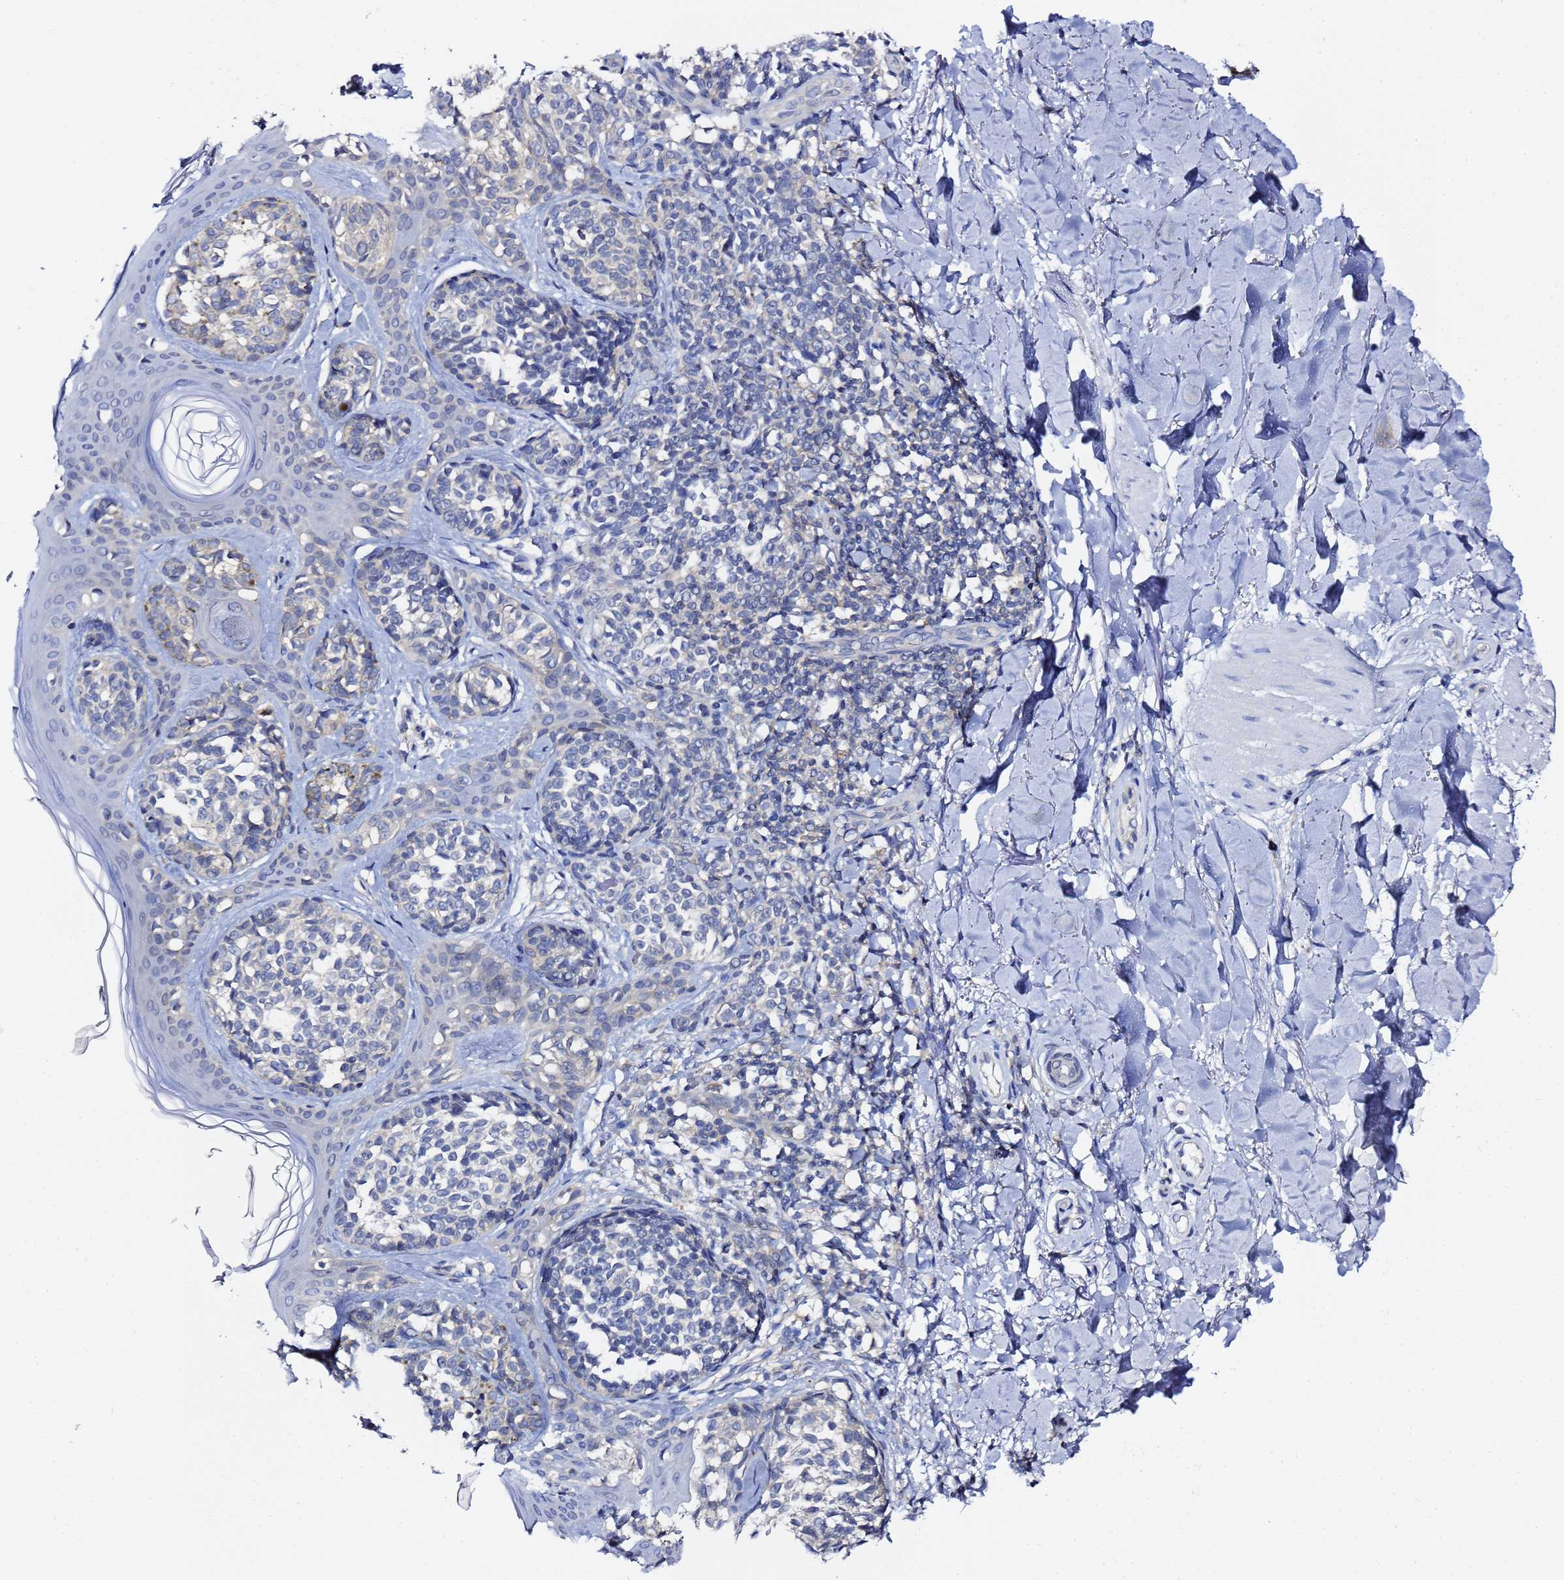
{"staining": {"intensity": "negative", "quantity": "none", "location": "none"}, "tissue": "melanoma", "cell_type": "Tumor cells", "image_type": "cancer", "snomed": [{"axis": "morphology", "description": "Malignant melanoma, NOS"}, {"axis": "topography", "description": "Skin of upper extremity"}], "caption": "Immunohistochemistry micrograph of human malignant melanoma stained for a protein (brown), which demonstrates no expression in tumor cells.", "gene": "LENG1", "patient": {"sex": "male", "age": 40}}